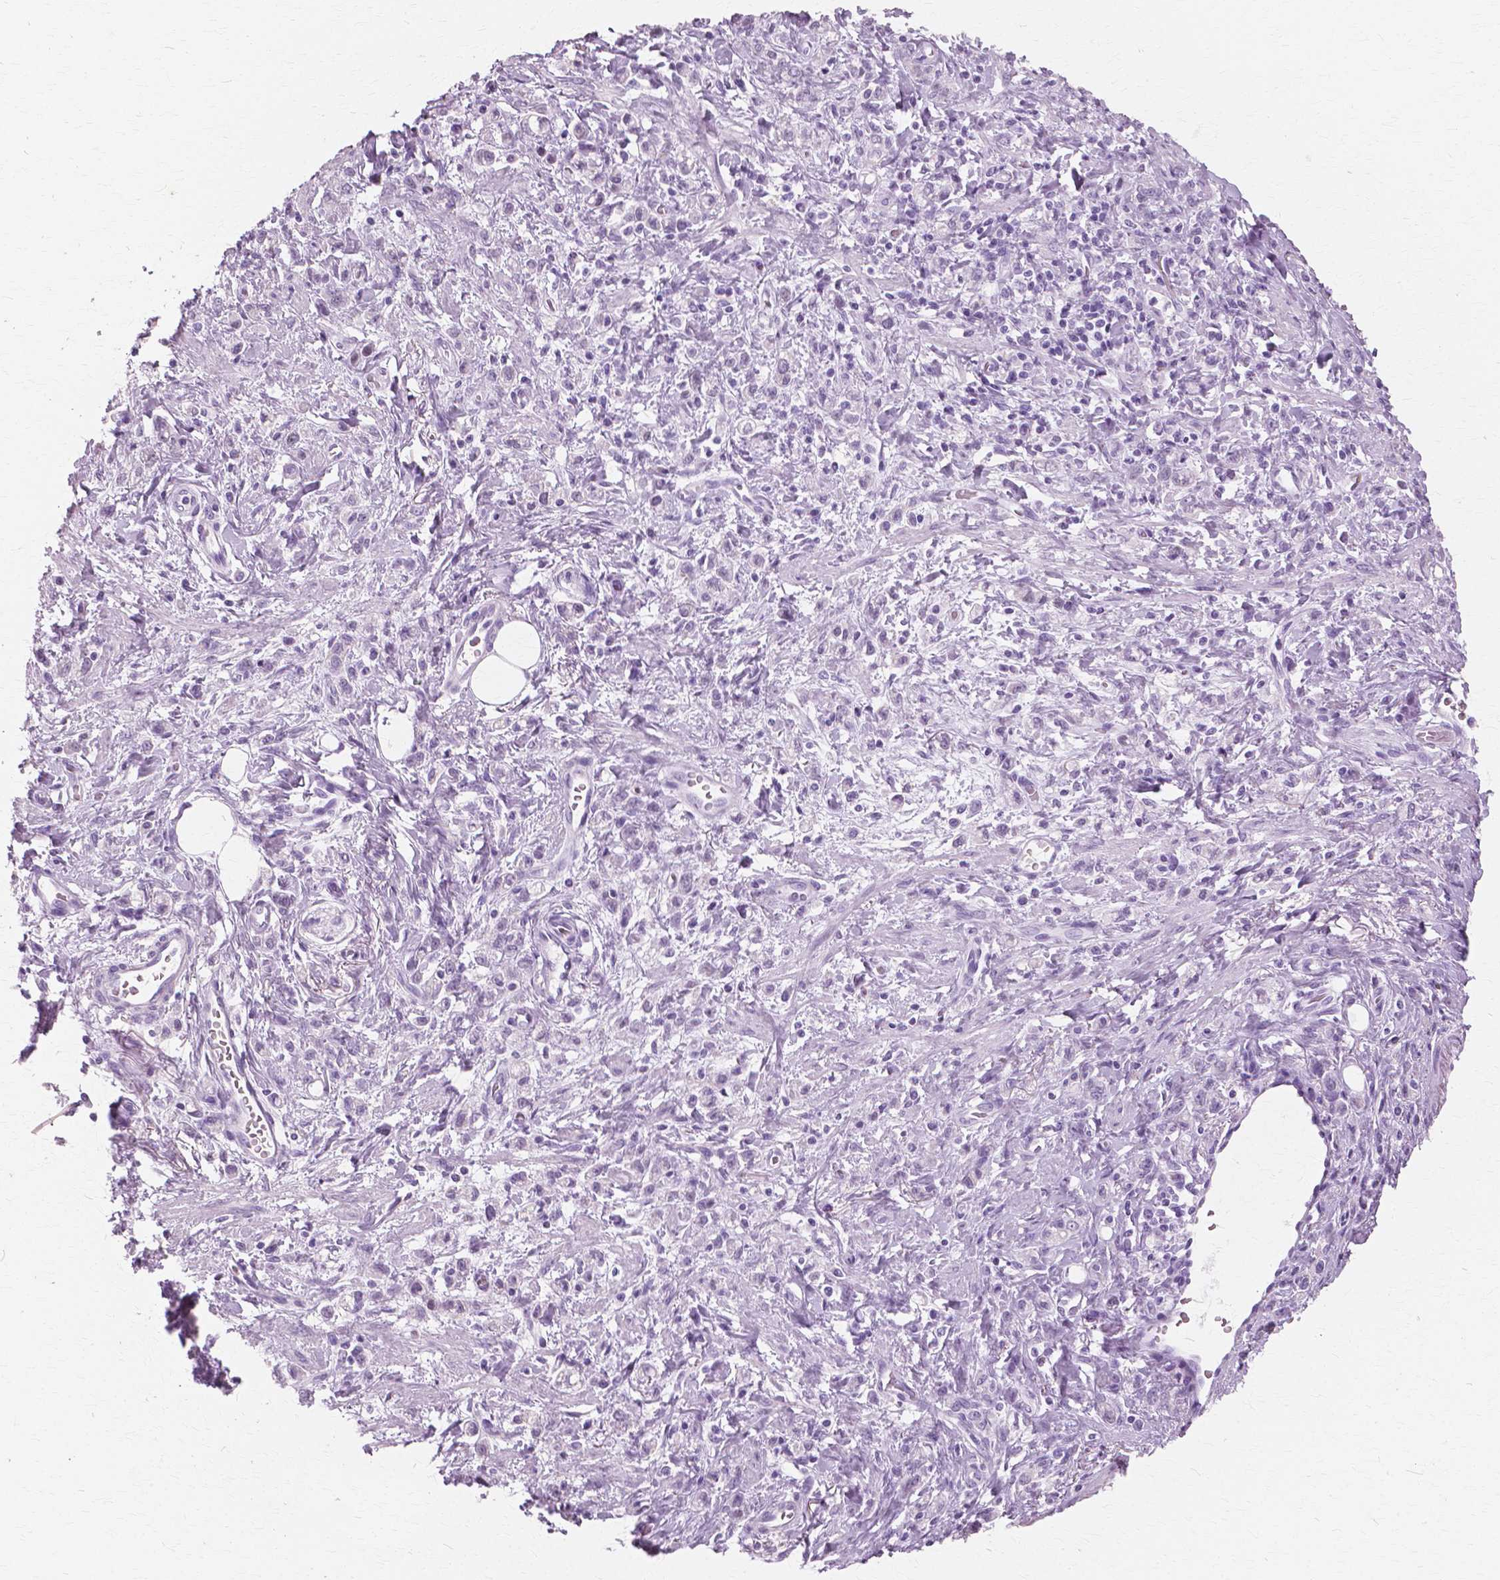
{"staining": {"intensity": "negative", "quantity": "none", "location": "none"}, "tissue": "stomach cancer", "cell_type": "Tumor cells", "image_type": "cancer", "snomed": [{"axis": "morphology", "description": "Adenocarcinoma, NOS"}, {"axis": "topography", "description": "Stomach"}], "caption": "This is an immunohistochemistry image of human stomach cancer. There is no expression in tumor cells.", "gene": "SFTPD", "patient": {"sex": "male", "age": 77}}